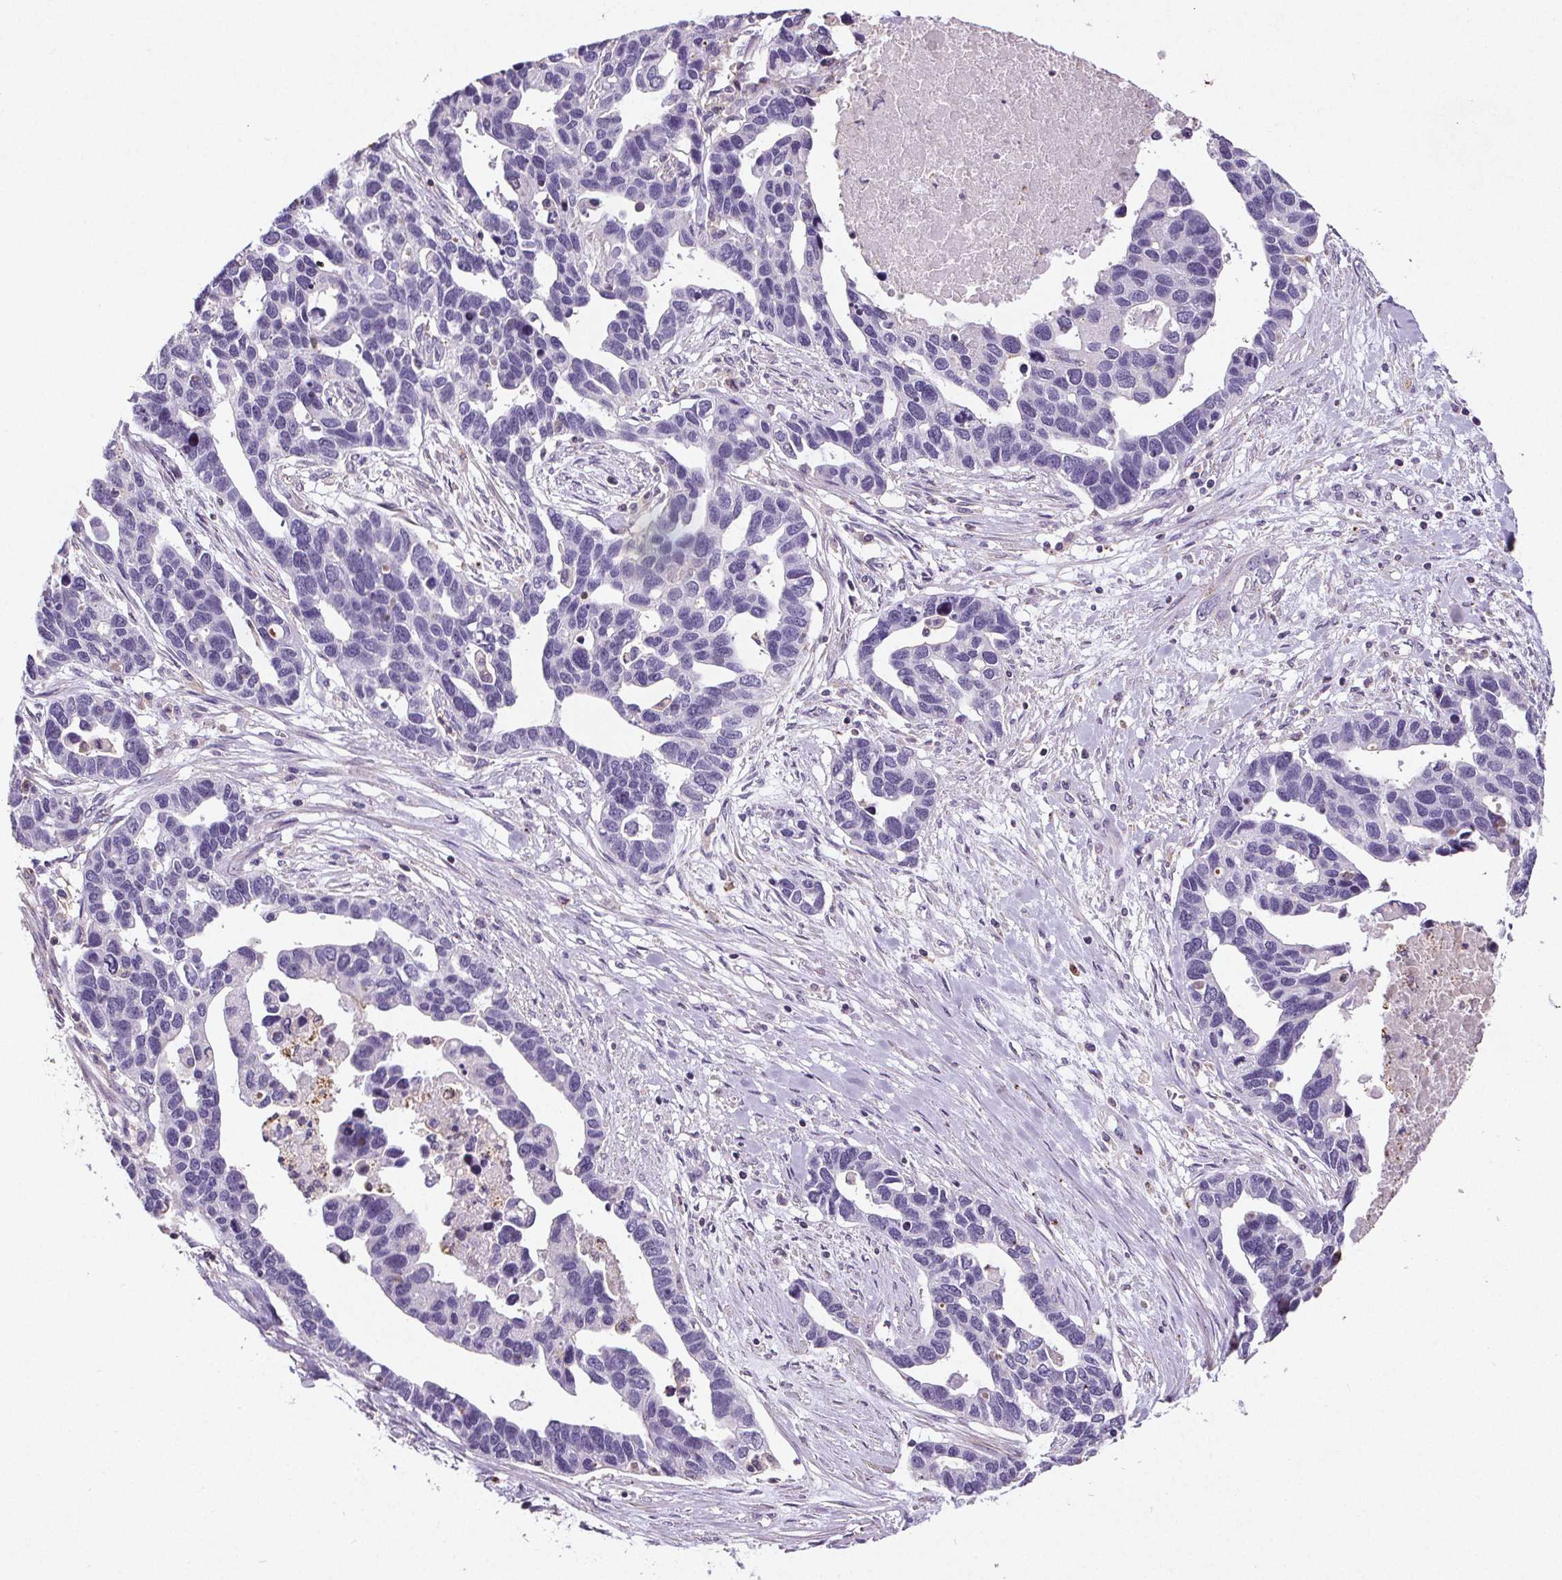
{"staining": {"intensity": "negative", "quantity": "none", "location": "none"}, "tissue": "ovarian cancer", "cell_type": "Tumor cells", "image_type": "cancer", "snomed": [{"axis": "morphology", "description": "Cystadenocarcinoma, serous, NOS"}, {"axis": "topography", "description": "Ovary"}], "caption": "The histopathology image reveals no staining of tumor cells in ovarian serous cystadenocarcinoma.", "gene": "C19orf84", "patient": {"sex": "female", "age": 54}}